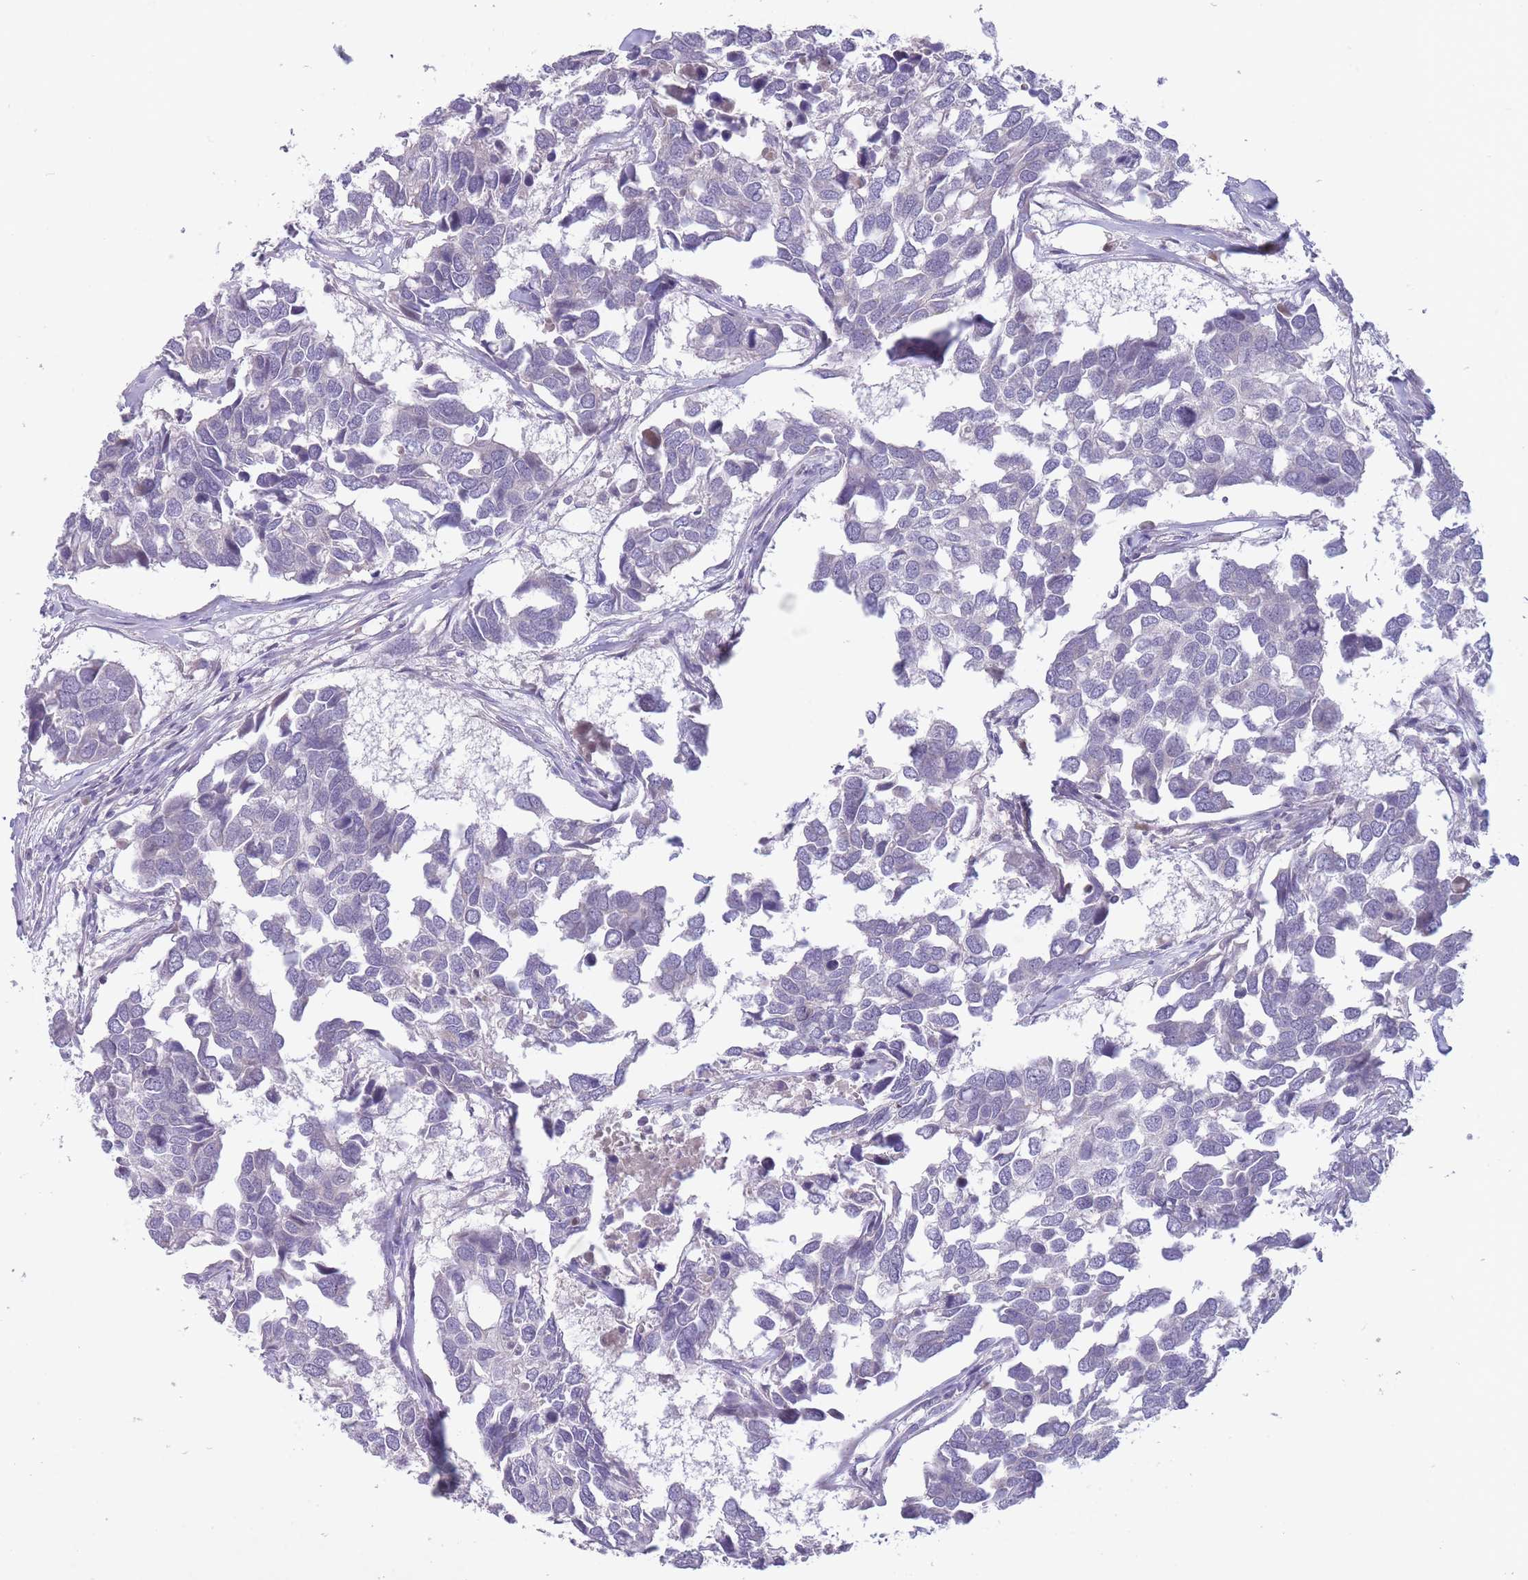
{"staining": {"intensity": "negative", "quantity": "none", "location": "none"}, "tissue": "breast cancer", "cell_type": "Tumor cells", "image_type": "cancer", "snomed": [{"axis": "morphology", "description": "Duct carcinoma"}, {"axis": "topography", "description": "Breast"}], "caption": "Immunohistochemistry (IHC) image of neoplastic tissue: human infiltrating ductal carcinoma (breast) stained with DAB (3,3'-diaminobenzidine) shows no significant protein staining in tumor cells. Brightfield microscopy of IHC stained with DAB (3,3'-diaminobenzidine) (brown) and hematoxylin (blue), captured at high magnification.", "gene": "SLC35F5", "patient": {"sex": "female", "age": 83}}